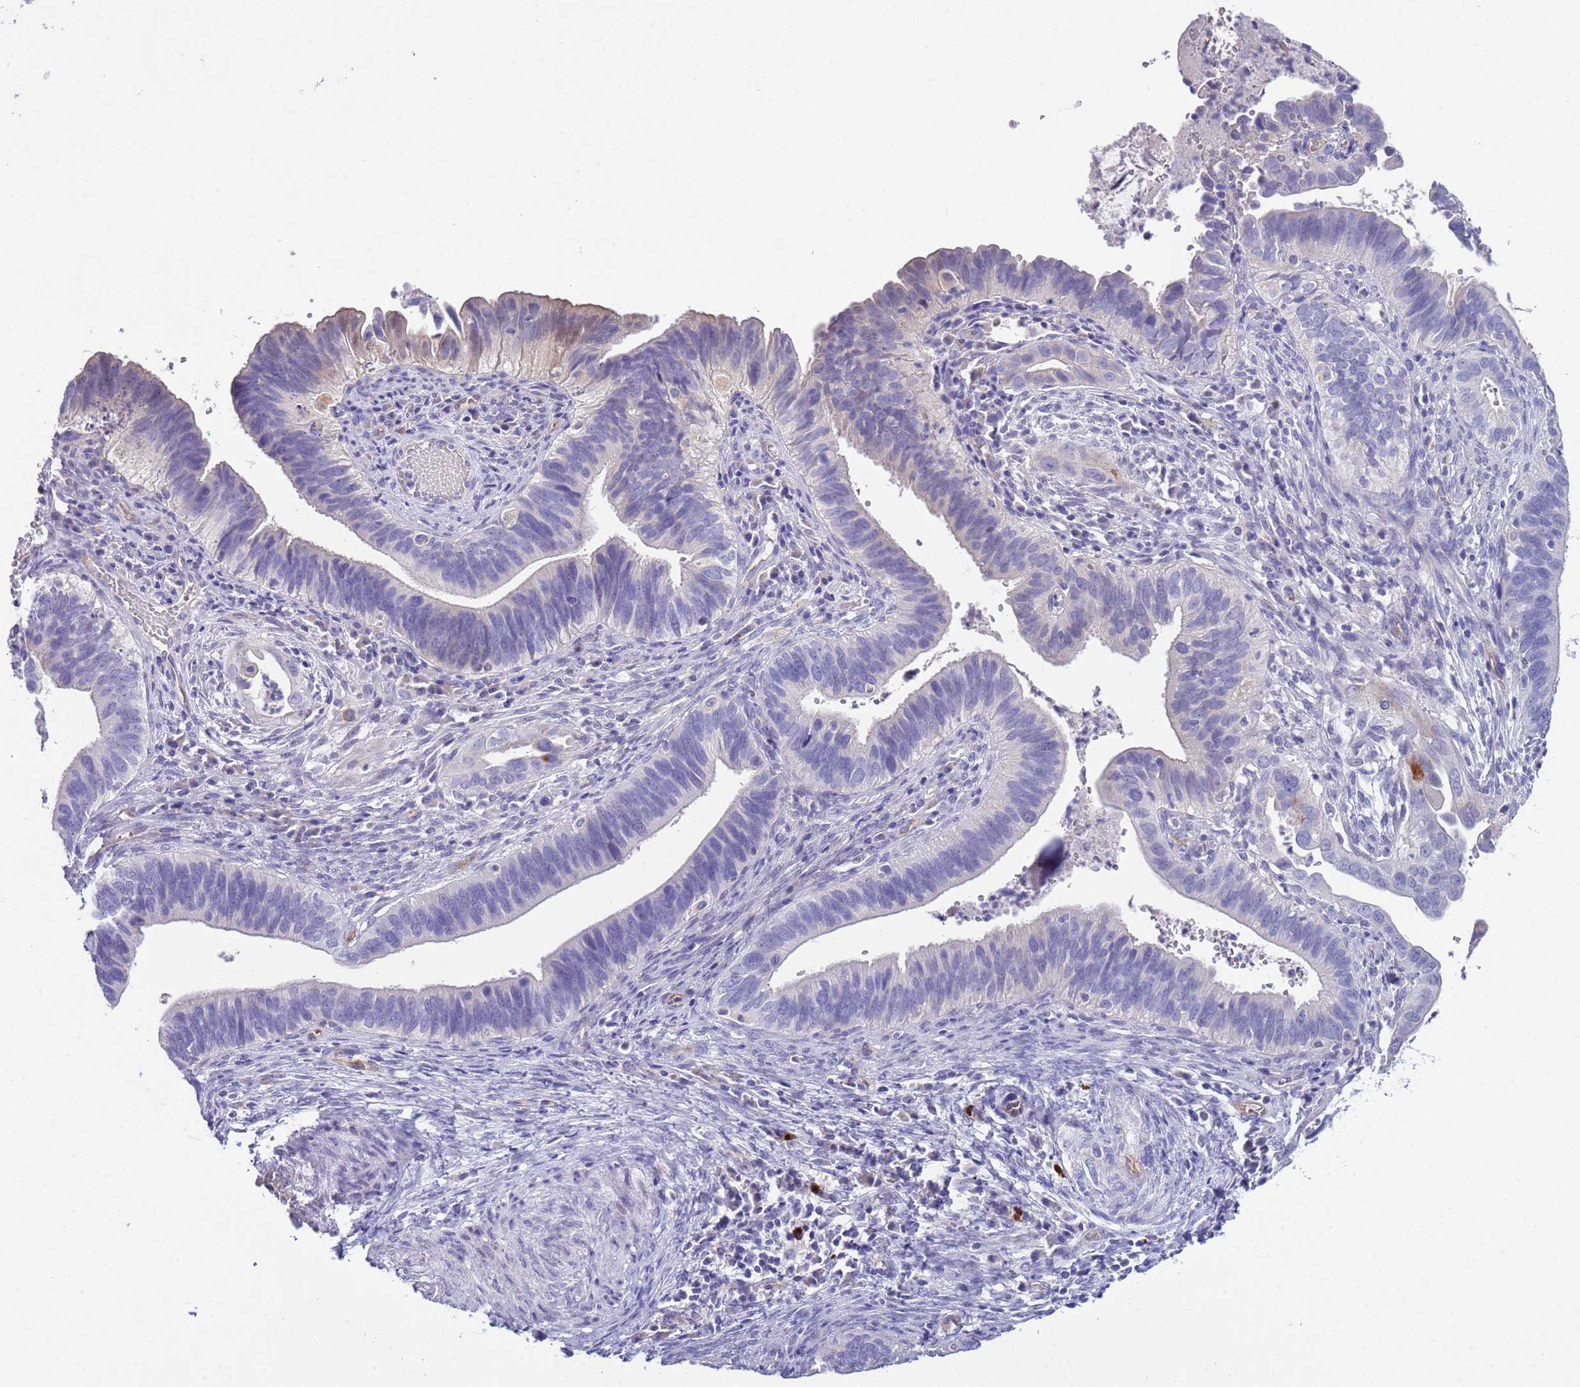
{"staining": {"intensity": "negative", "quantity": "none", "location": "none"}, "tissue": "cervical cancer", "cell_type": "Tumor cells", "image_type": "cancer", "snomed": [{"axis": "morphology", "description": "Adenocarcinoma, NOS"}, {"axis": "topography", "description": "Cervix"}], "caption": "The micrograph reveals no staining of tumor cells in cervical adenocarcinoma.", "gene": "BRMS1L", "patient": {"sex": "female", "age": 42}}